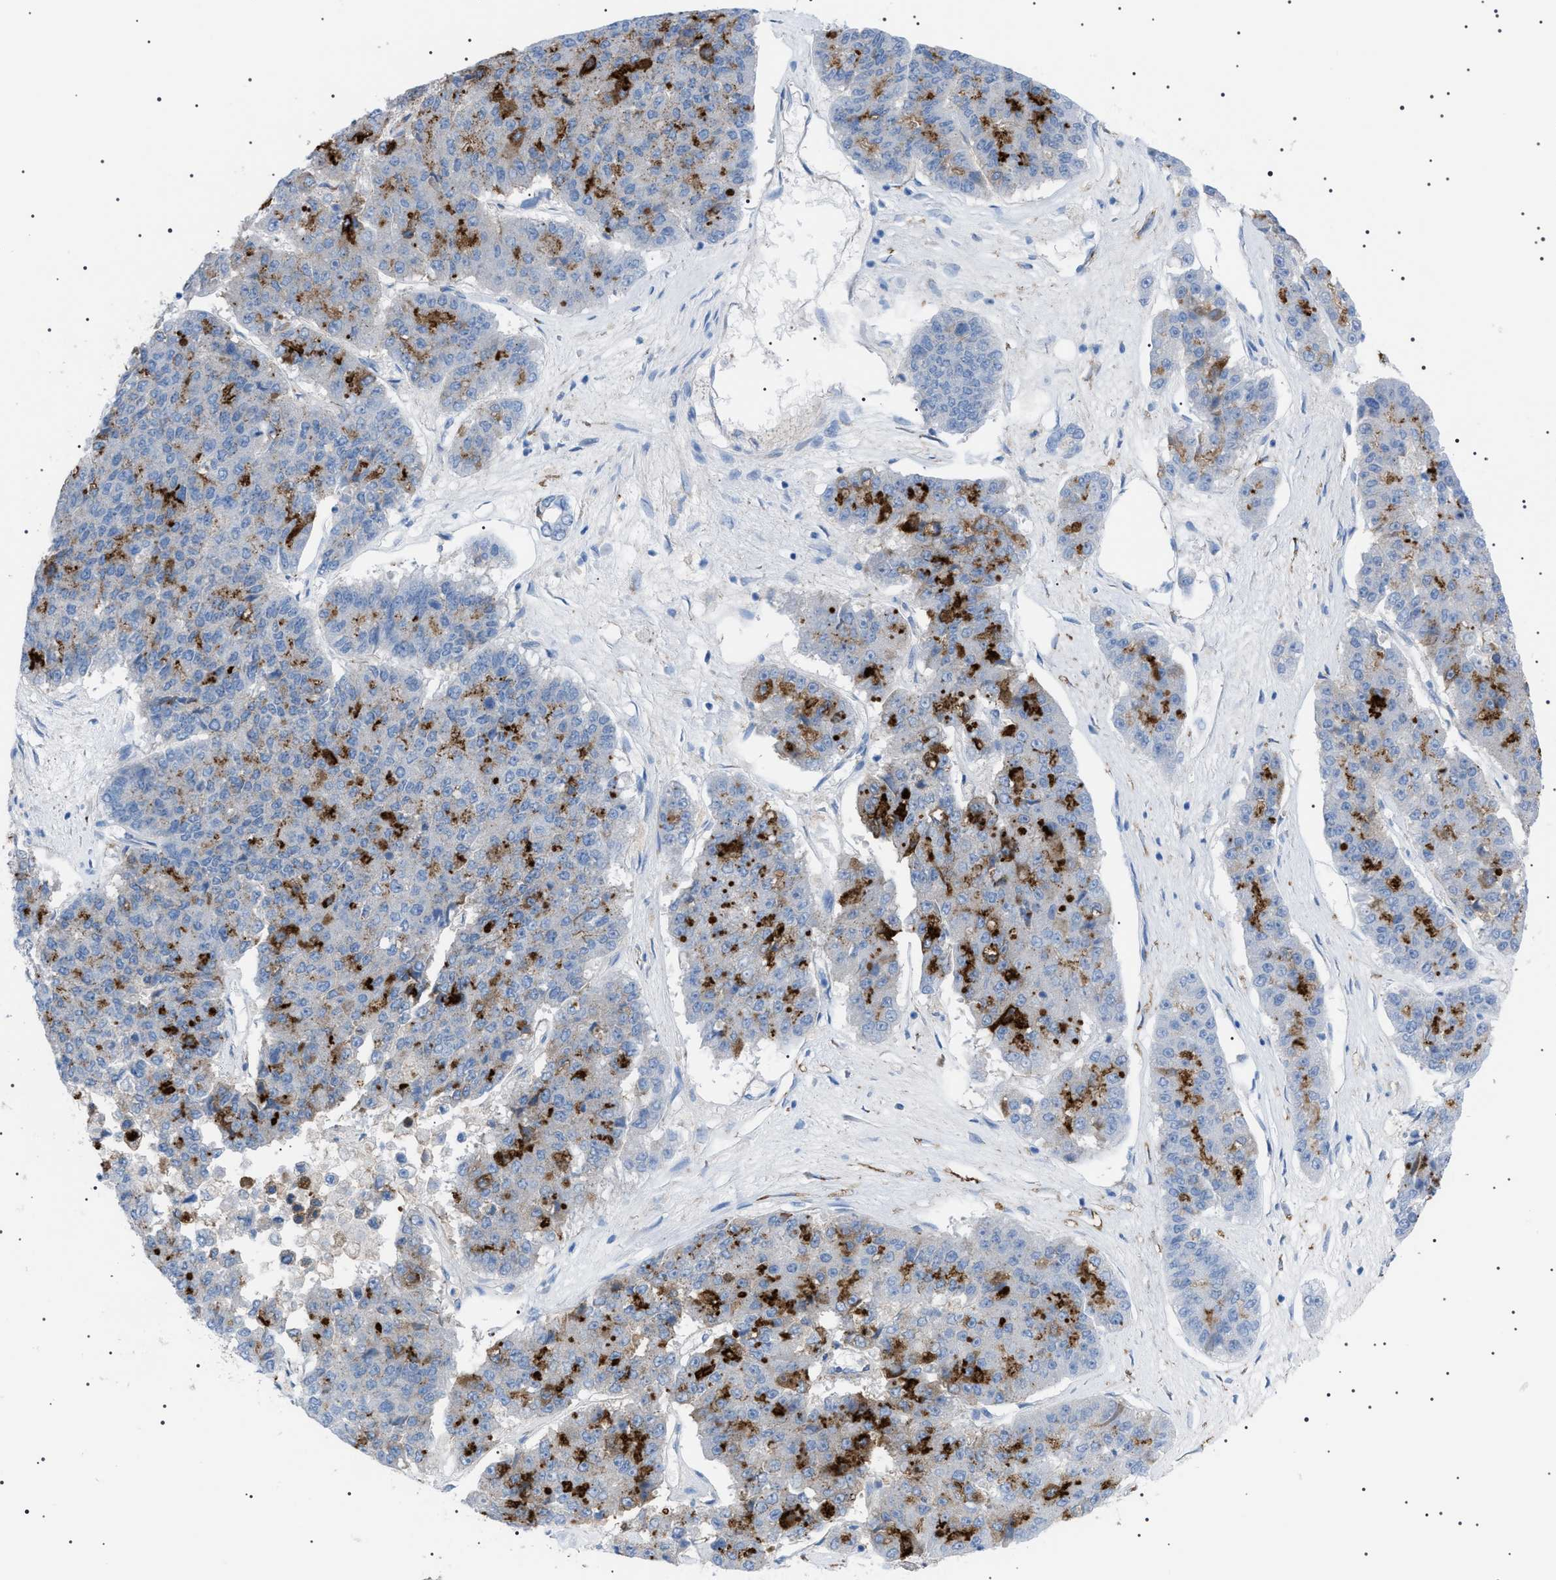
{"staining": {"intensity": "strong", "quantity": "<25%", "location": "cytoplasmic/membranous"}, "tissue": "pancreatic cancer", "cell_type": "Tumor cells", "image_type": "cancer", "snomed": [{"axis": "morphology", "description": "Adenocarcinoma, NOS"}, {"axis": "topography", "description": "Pancreas"}], "caption": "The micrograph demonstrates immunohistochemical staining of pancreatic cancer. There is strong cytoplasmic/membranous expression is appreciated in approximately <25% of tumor cells.", "gene": "LPA", "patient": {"sex": "male", "age": 50}}